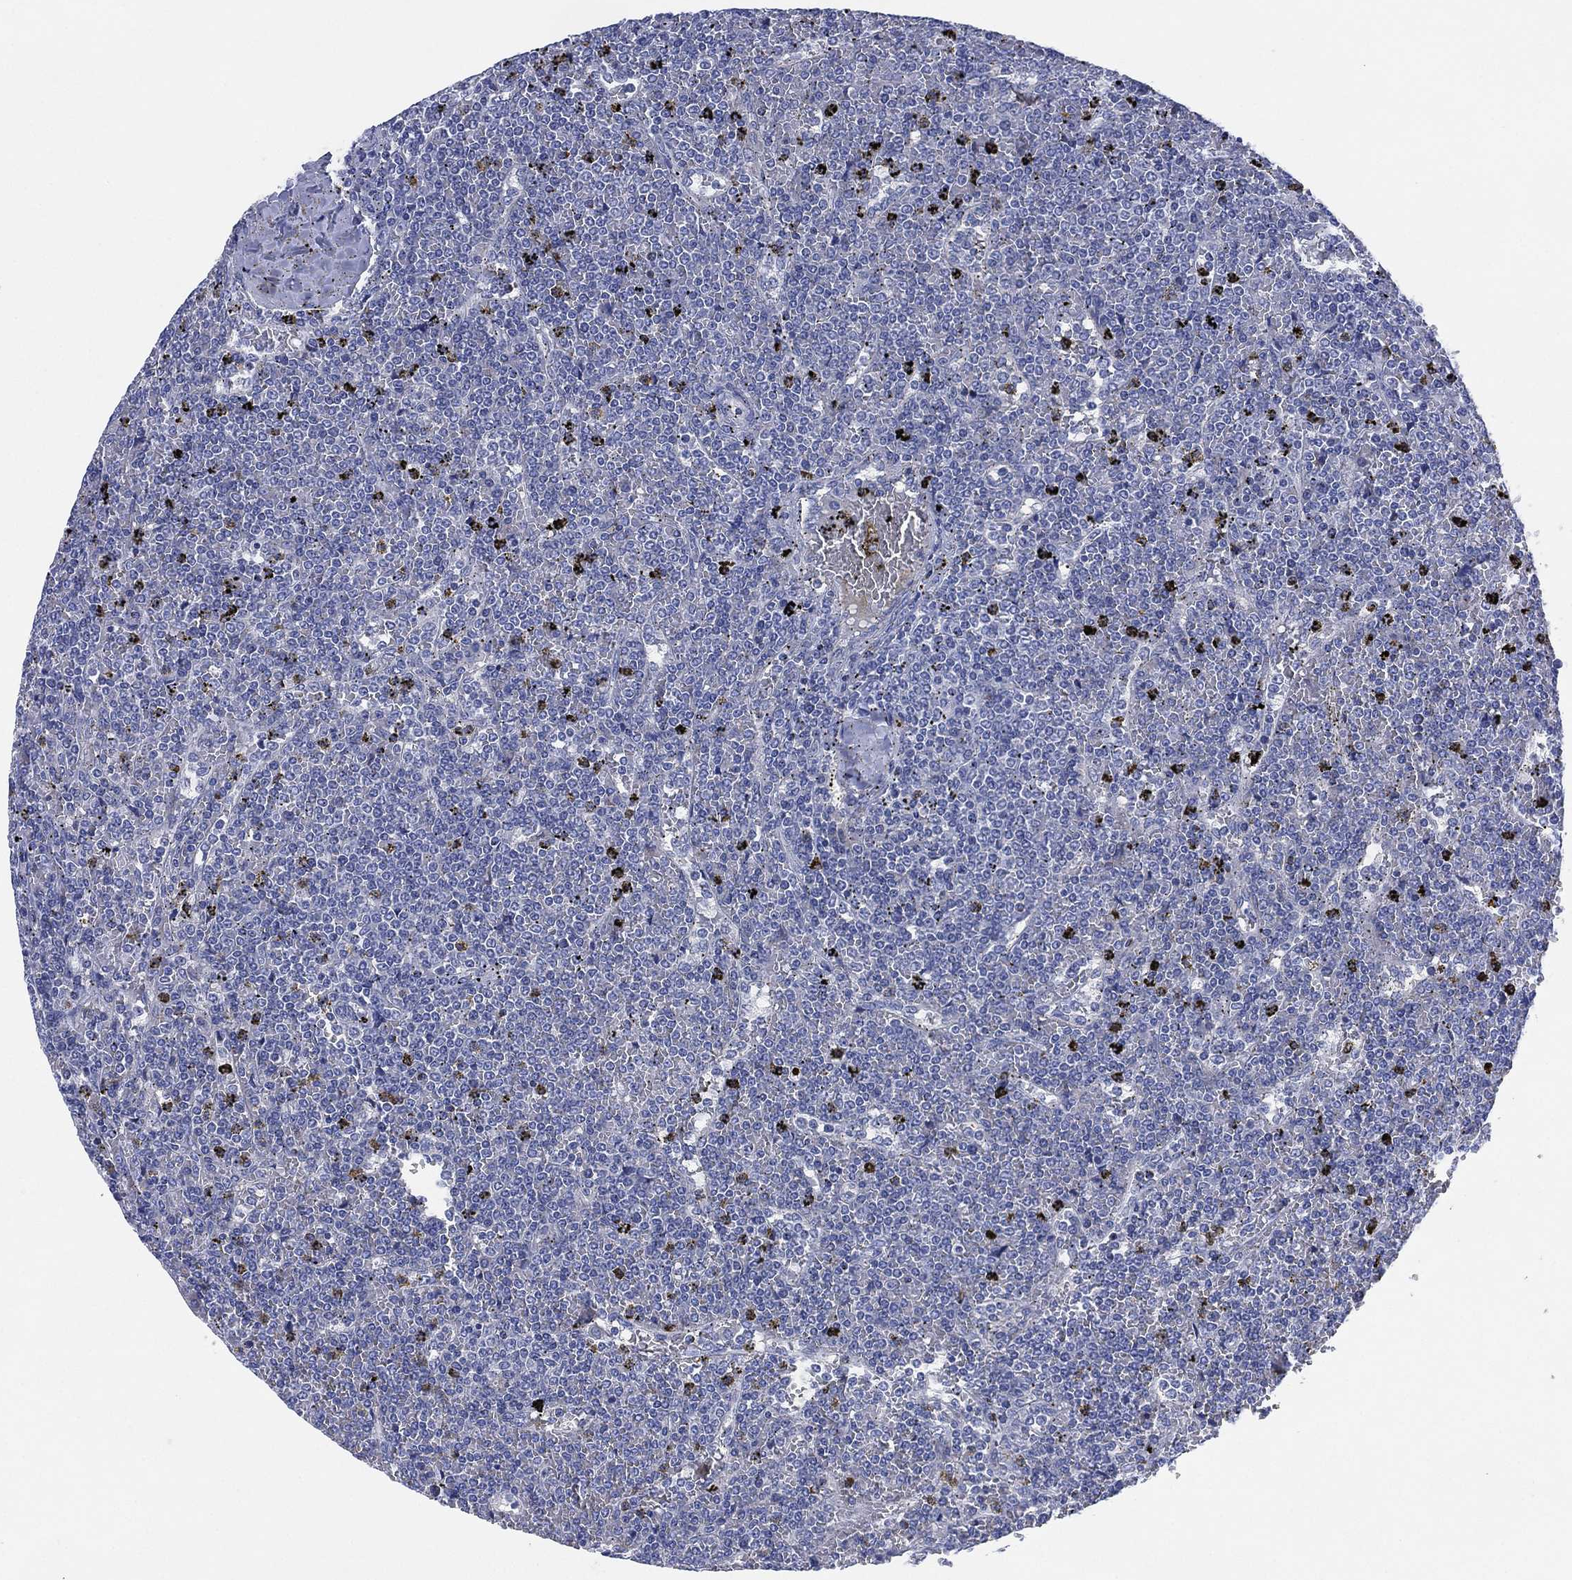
{"staining": {"intensity": "negative", "quantity": "none", "location": "none"}, "tissue": "lymphoma", "cell_type": "Tumor cells", "image_type": "cancer", "snomed": [{"axis": "morphology", "description": "Malignant lymphoma, non-Hodgkin's type, Low grade"}, {"axis": "topography", "description": "Spleen"}], "caption": "Protein analysis of lymphoma exhibits no significant staining in tumor cells.", "gene": "CHRNA3", "patient": {"sex": "female", "age": 19}}